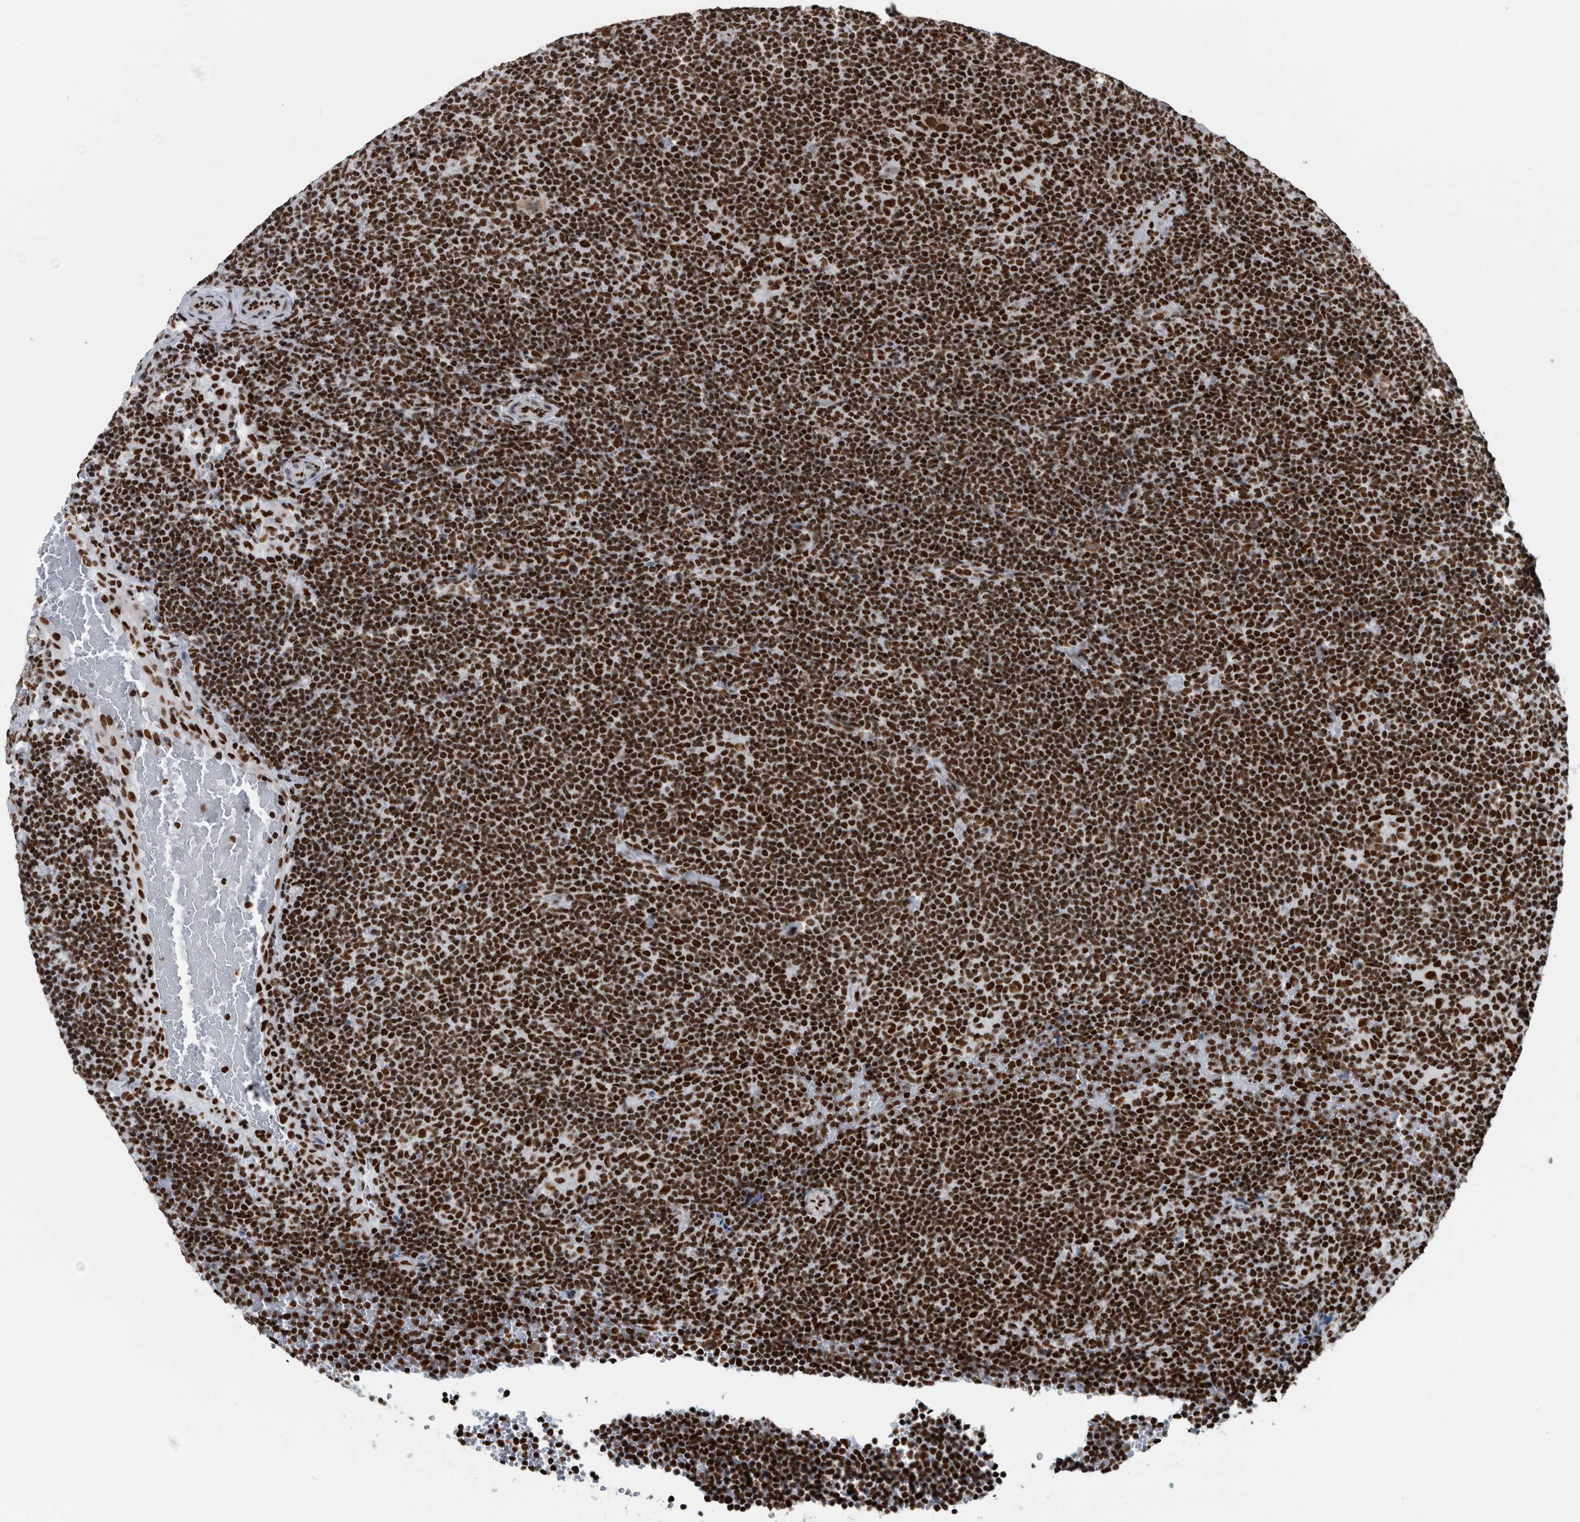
{"staining": {"intensity": "strong", "quantity": ">75%", "location": "nuclear"}, "tissue": "lymphoma", "cell_type": "Tumor cells", "image_type": "cancer", "snomed": [{"axis": "morphology", "description": "Hodgkin's disease, NOS"}, {"axis": "topography", "description": "Lymph node"}], "caption": "A high amount of strong nuclear staining is seen in approximately >75% of tumor cells in Hodgkin's disease tissue.", "gene": "DNMT3A", "patient": {"sex": "female", "age": 57}}